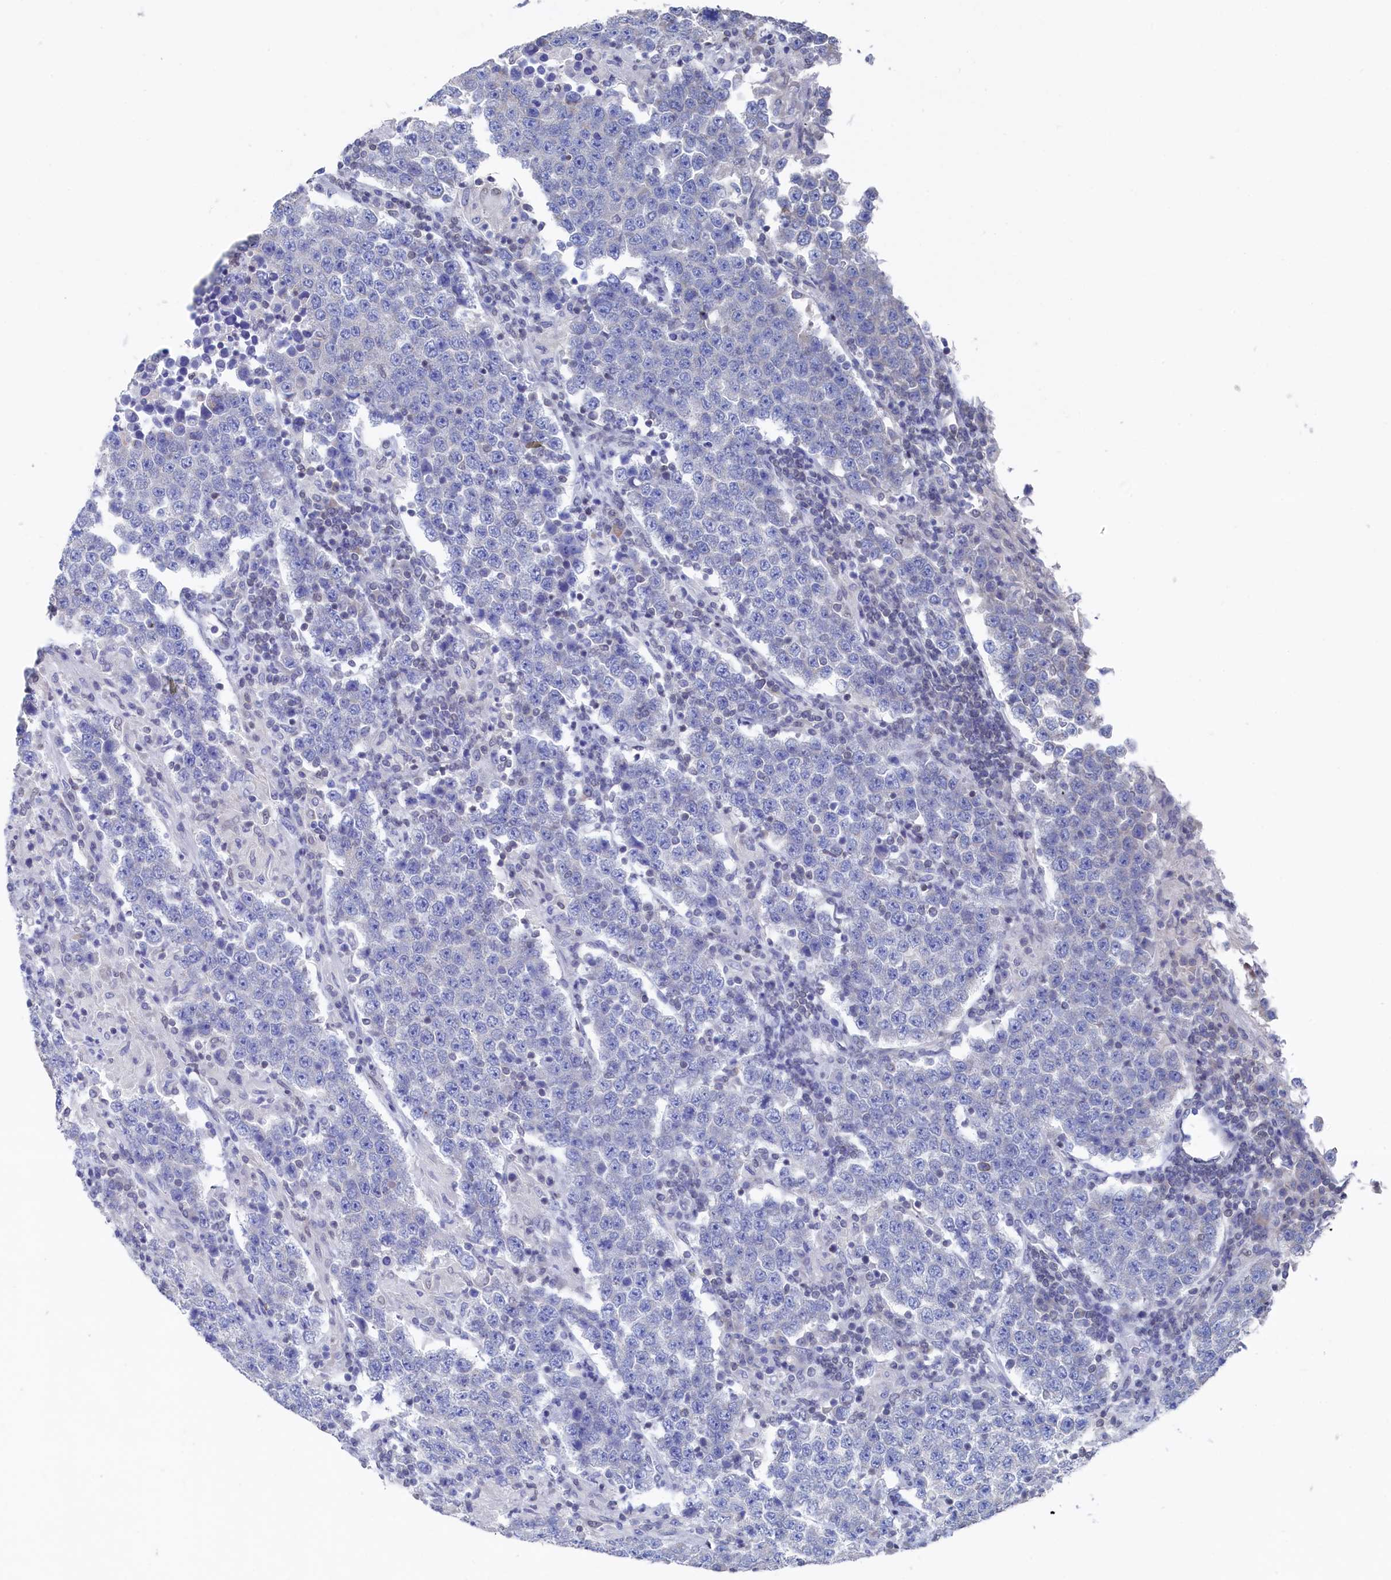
{"staining": {"intensity": "negative", "quantity": "none", "location": "none"}, "tissue": "testis cancer", "cell_type": "Tumor cells", "image_type": "cancer", "snomed": [{"axis": "morphology", "description": "Normal tissue, NOS"}, {"axis": "morphology", "description": "Urothelial carcinoma, High grade"}, {"axis": "morphology", "description": "Seminoma, NOS"}, {"axis": "morphology", "description": "Carcinoma, Embryonal, NOS"}, {"axis": "topography", "description": "Urinary bladder"}, {"axis": "topography", "description": "Testis"}], "caption": "High power microscopy micrograph of an immunohistochemistry (IHC) photomicrograph of testis cancer, revealing no significant staining in tumor cells.", "gene": "C11orf54", "patient": {"sex": "male", "age": 41}}